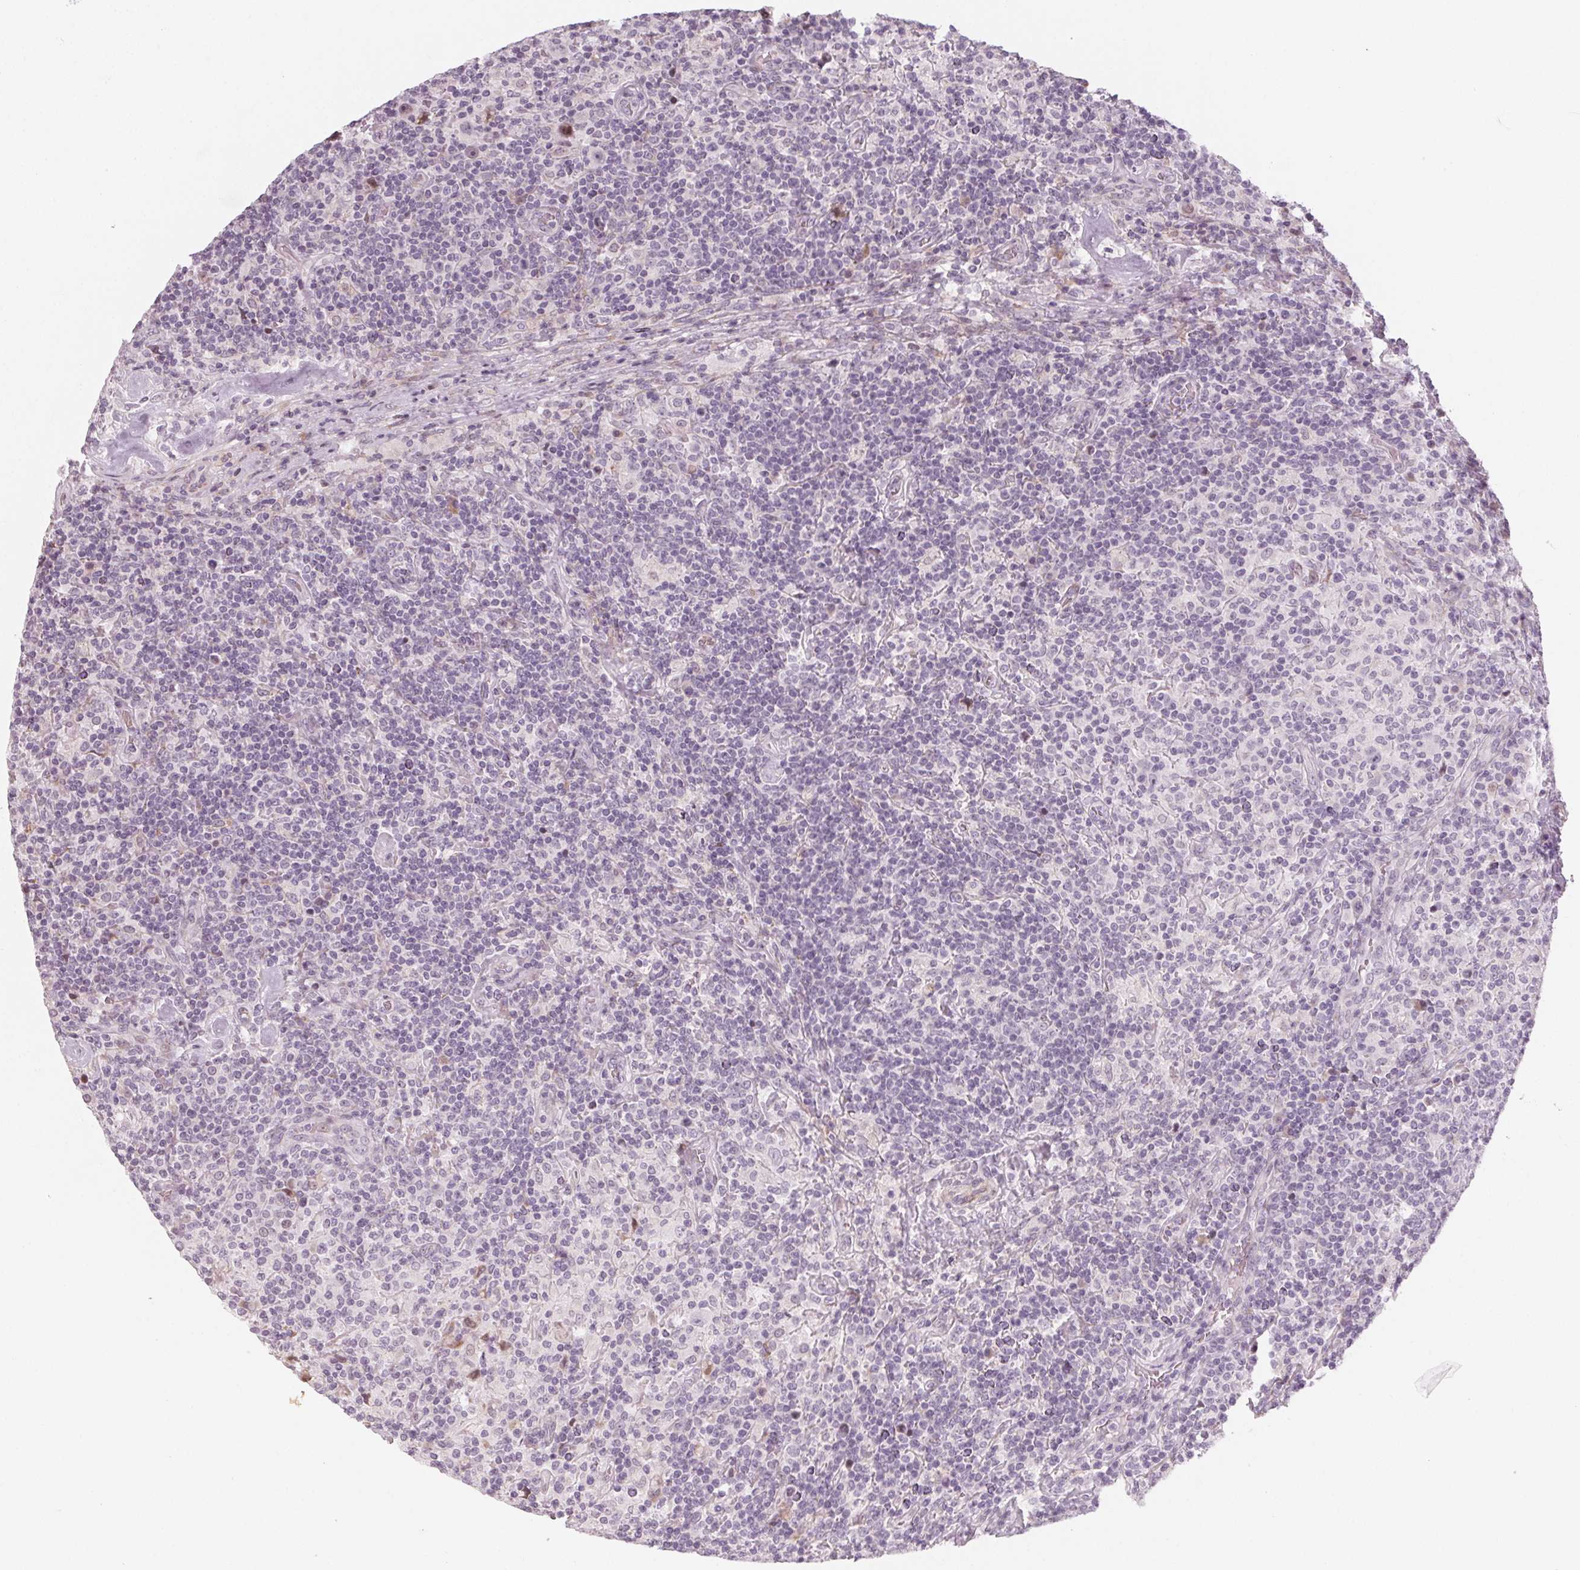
{"staining": {"intensity": "negative", "quantity": "none", "location": "none"}, "tissue": "lymphoma", "cell_type": "Tumor cells", "image_type": "cancer", "snomed": [{"axis": "morphology", "description": "Hodgkin's disease, NOS"}, {"axis": "topography", "description": "Lymph node"}], "caption": "IHC of human lymphoma demonstrates no positivity in tumor cells.", "gene": "CCDC96", "patient": {"sex": "male", "age": 70}}